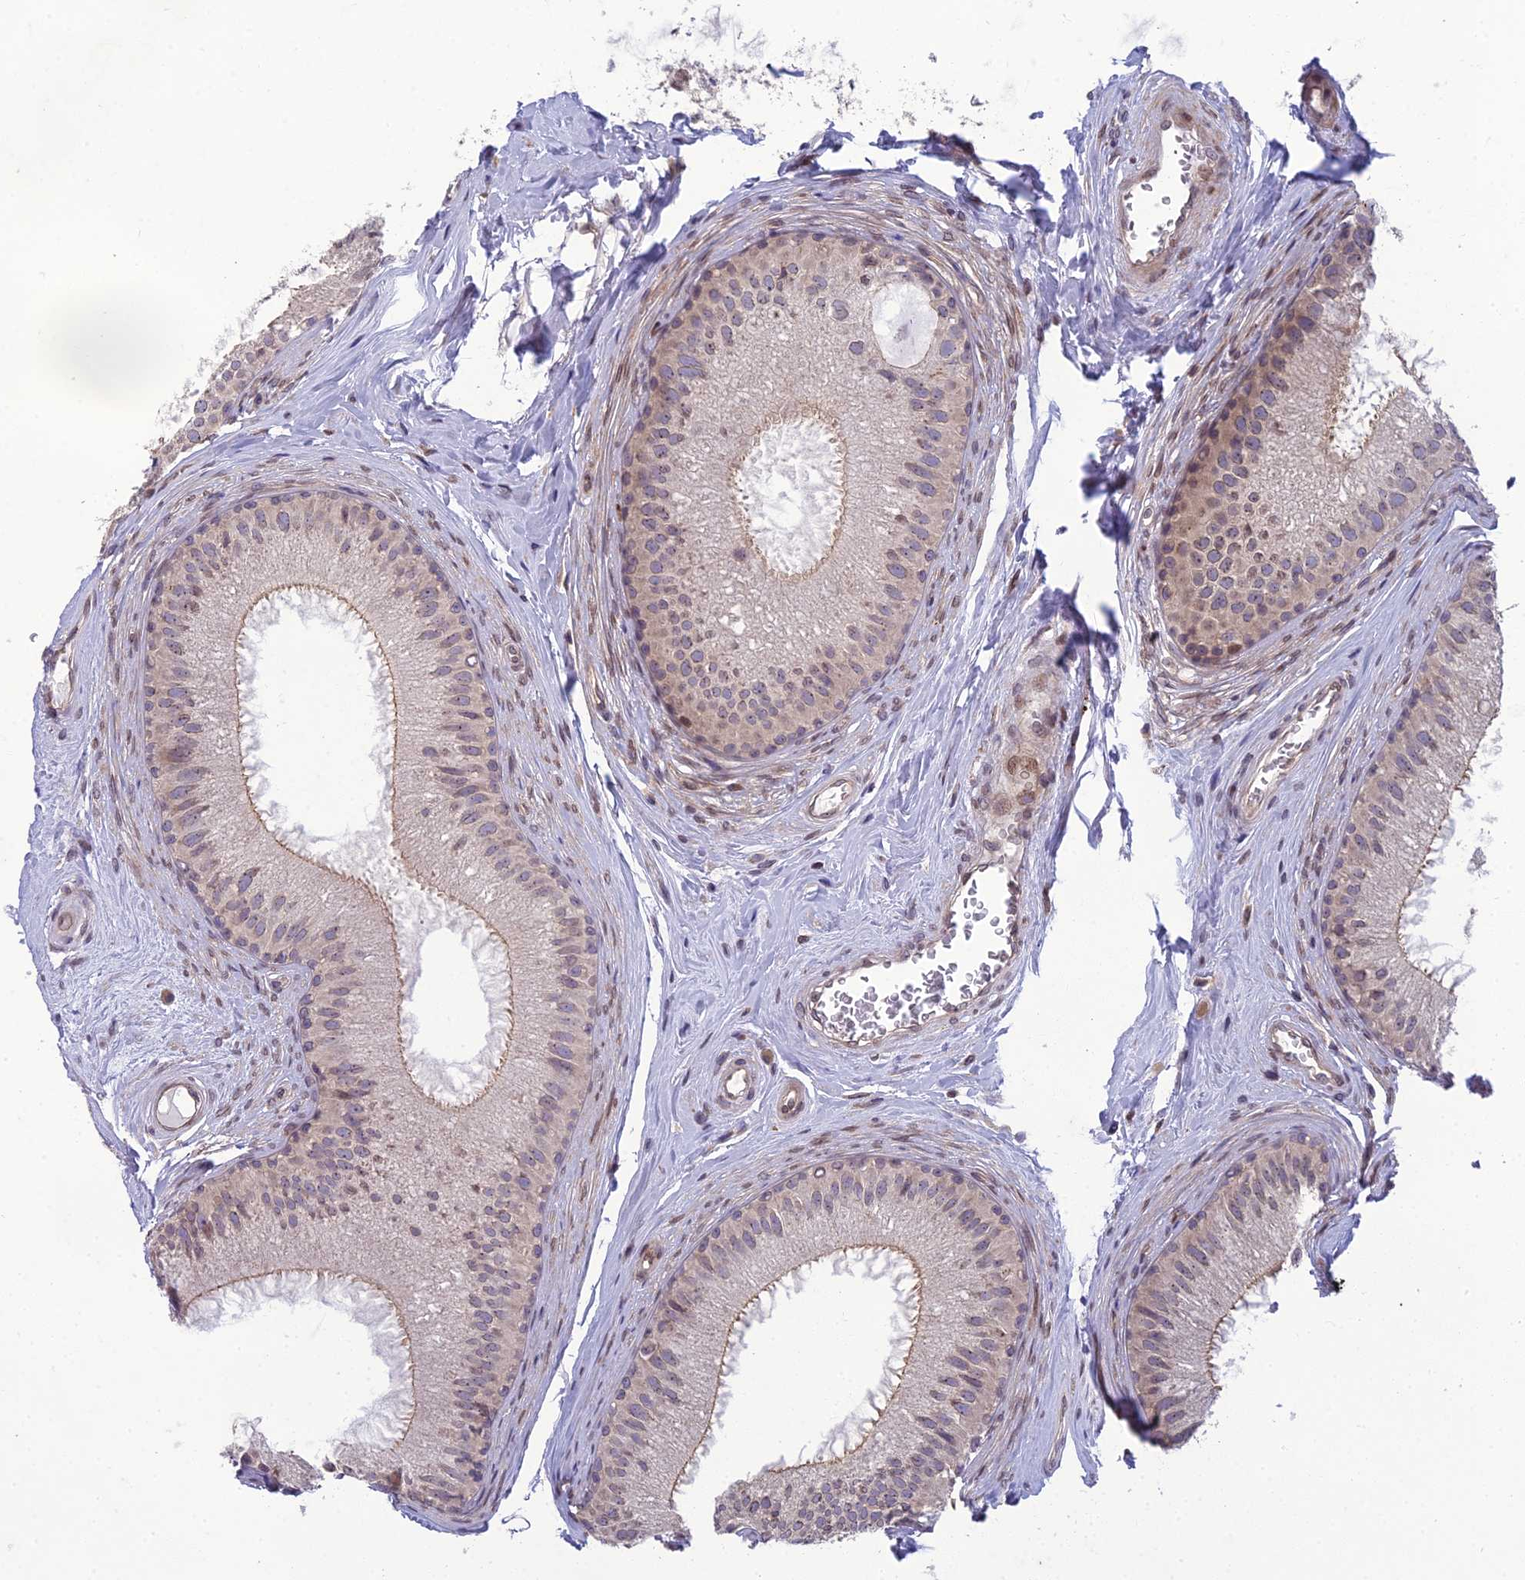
{"staining": {"intensity": "moderate", "quantity": "25%-75%", "location": "cytoplasmic/membranous,nuclear"}, "tissue": "epididymis", "cell_type": "Glandular cells", "image_type": "normal", "snomed": [{"axis": "morphology", "description": "Normal tissue, NOS"}, {"axis": "topography", "description": "Epididymis"}], "caption": "Immunohistochemistry (DAB) staining of unremarkable epididymis exhibits moderate cytoplasmic/membranous,nuclear protein staining in approximately 25%-75% of glandular cells. Immunohistochemistry (ihc) stains the protein of interest in brown and the nuclei are stained blue.", "gene": "DTX2", "patient": {"sex": "male", "age": 33}}